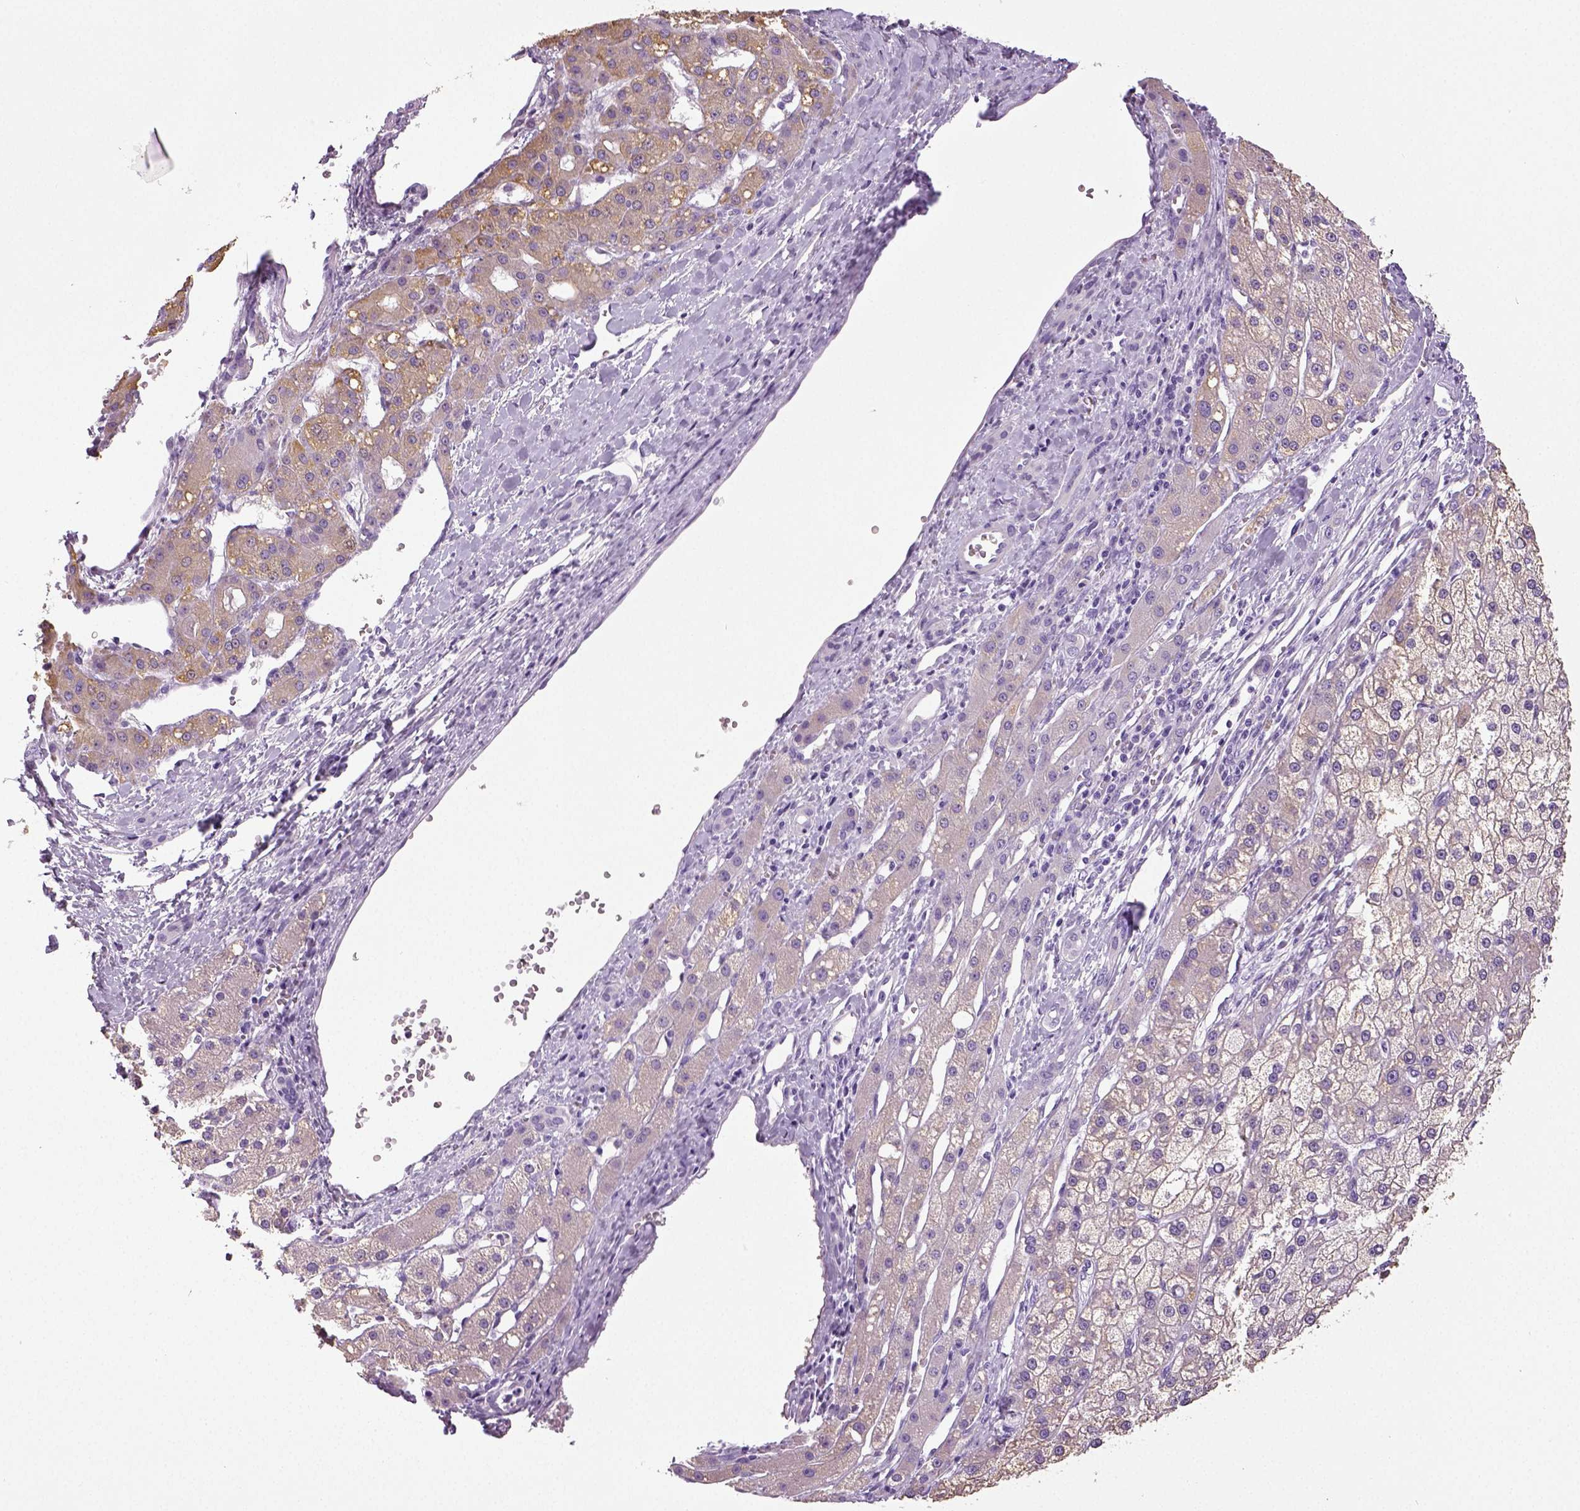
{"staining": {"intensity": "negative", "quantity": "none", "location": "none"}, "tissue": "liver cancer", "cell_type": "Tumor cells", "image_type": "cancer", "snomed": [{"axis": "morphology", "description": "Carcinoma, Hepatocellular, NOS"}, {"axis": "topography", "description": "Liver"}], "caption": "A histopathology image of liver cancer (hepatocellular carcinoma) stained for a protein exhibits no brown staining in tumor cells. (DAB immunohistochemistry (IHC) with hematoxylin counter stain).", "gene": "NECAB2", "patient": {"sex": "male", "age": 67}}